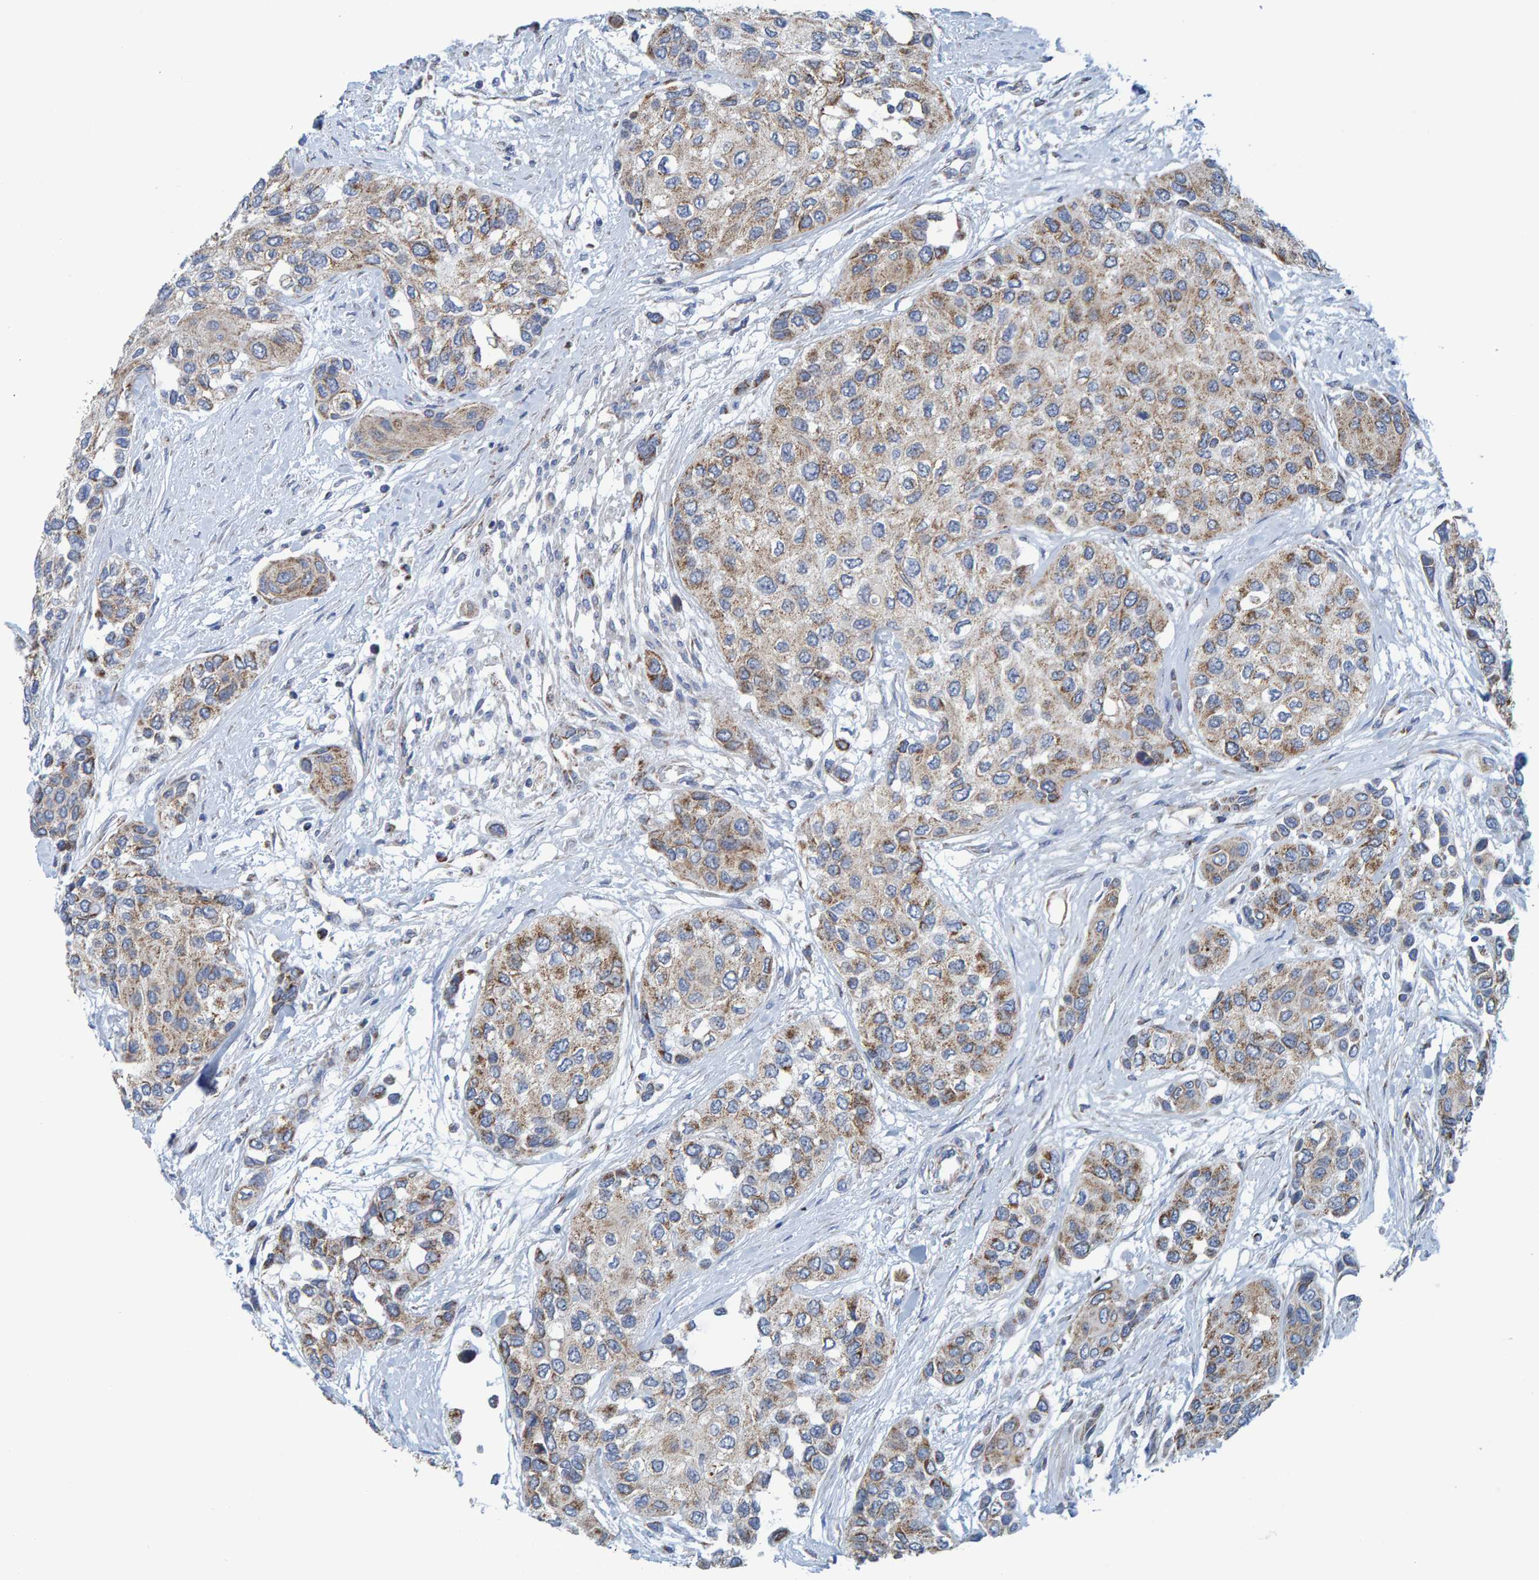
{"staining": {"intensity": "moderate", "quantity": ">75%", "location": "cytoplasmic/membranous"}, "tissue": "urothelial cancer", "cell_type": "Tumor cells", "image_type": "cancer", "snomed": [{"axis": "morphology", "description": "Urothelial carcinoma, High grade"}, {"axis": "topography", "description": "Urinary bladder"}], "caption": "An image of human high-grade urothelial carcinoma stained for a protein shows moderate cytoplasmic/membranous brown staining in tumor cells.", "gene": "MRPS7", "patient": {"sex": "female", "age": 56}}